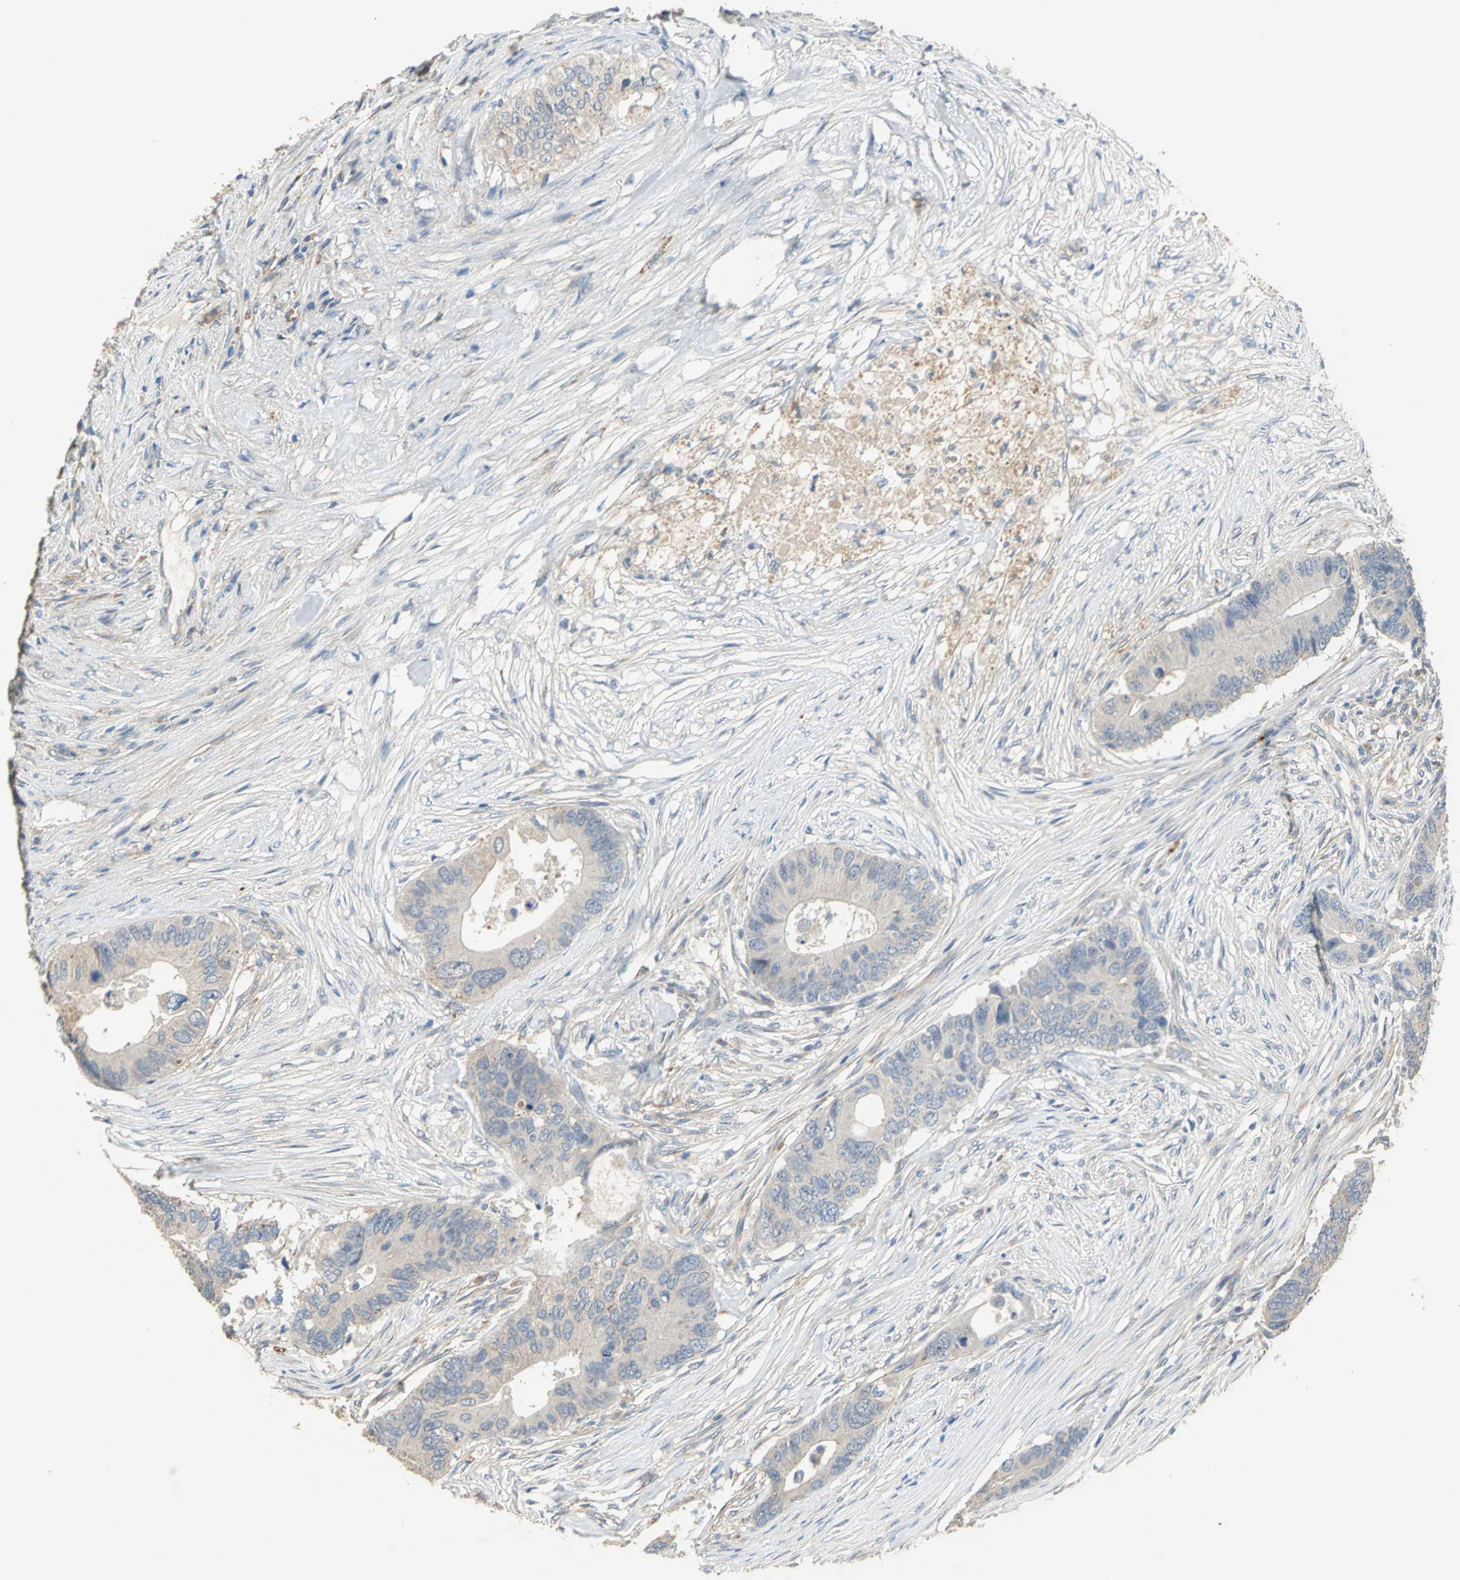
{"staining": {"intensity": "negative", "quantity": "none", "location": "none"}, "tissue": "colorectal cancer", "cell_type": "Tumor cells", "image_type": "cancer", "snomed": [{"axis": "morphology", "description": "Adenocarcinoma, NOS"}, {"axis": "topography", "description": "Colon"}], "caption": "High power microscopy histopathology image of an IHC micrograph of colorectal cancer, revealing no significant staining in tumor cells.", "gene": "IL17RB", "patient": {"sex": "male", "age": 71}}